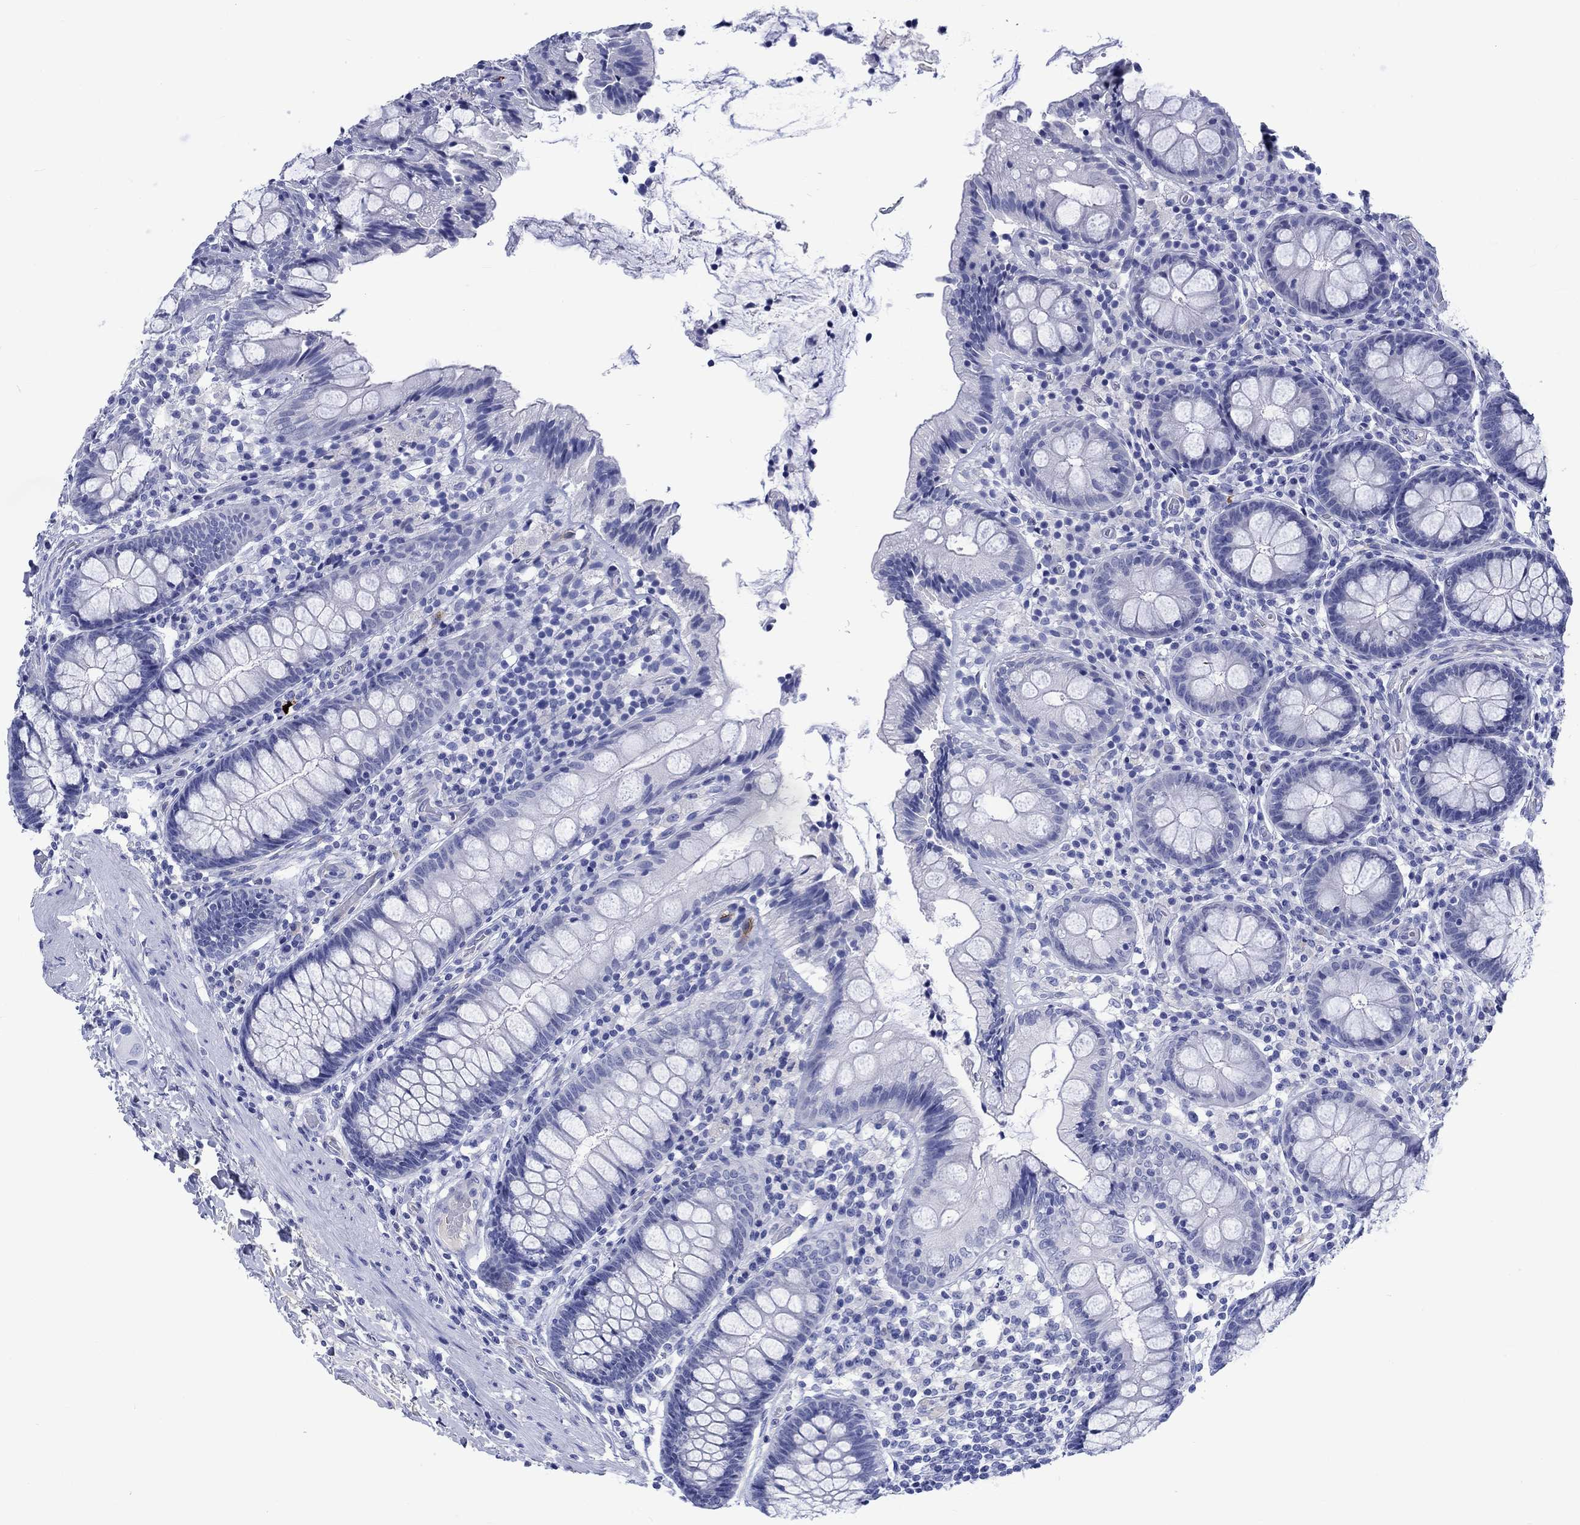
{"staining": {"intensity": "negative", "quantity": "none", "location": "none"}, "tissue": "colon", "cell_type": "Endothelial cells", "image_type": "normal", "snomed": [{"axis": "morphology", "description": "Normal tissue, NOS"}, {"axis": "topography", "description": "Colon"}], "caption": "Immunohistochemistry (IHC) photomicrograph of benign colon: human colon stained with DAB displays no significant protein staining in endothelial cells. Nuclei are stained in blue.", "gene": "CACNG3", "patient": {"sex": "female", "age": 86}}